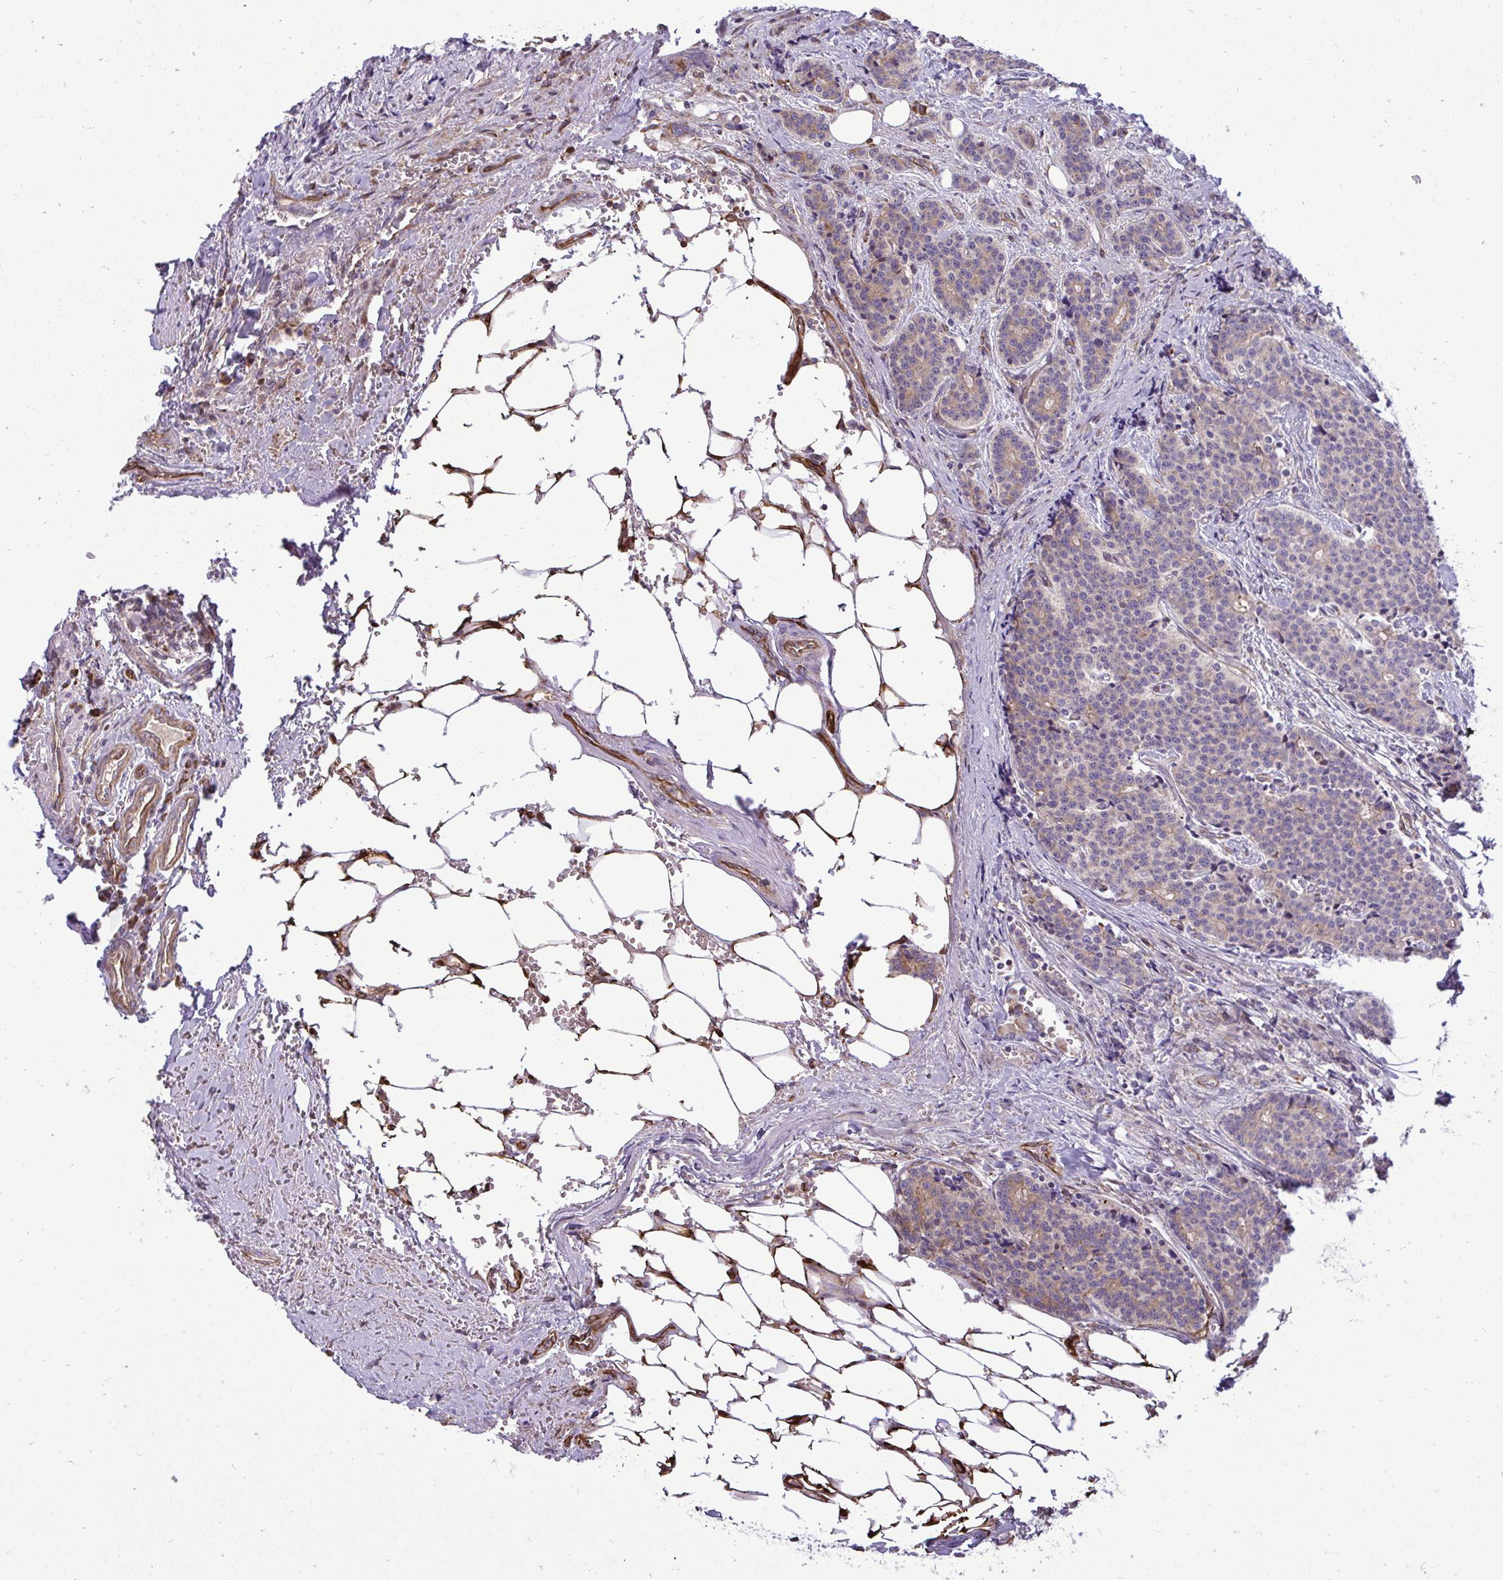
{"staining": {"intensity": "moderate", "quantity": "<25%", "location": "cytoplasmic/membranous"}, "tissue": "carcinoid", "cell_type": "Tumor cells", "image_type": "cancer", "snomed": [{"axis": "morphology", "description": "Carcinoid, malignant, NOS"}, {"axis": "topography", "description": "Small intestine"}], "caption": "IHC photomicrograph of human malignant carcinoid stained for a protein (brown), which demonstrates low levels of moderate cytoplasmic/membranous expression in about <25% of tumor cells.", "gene": "ZSCAN9", "patient": {"sex": "female", "age": 73}}